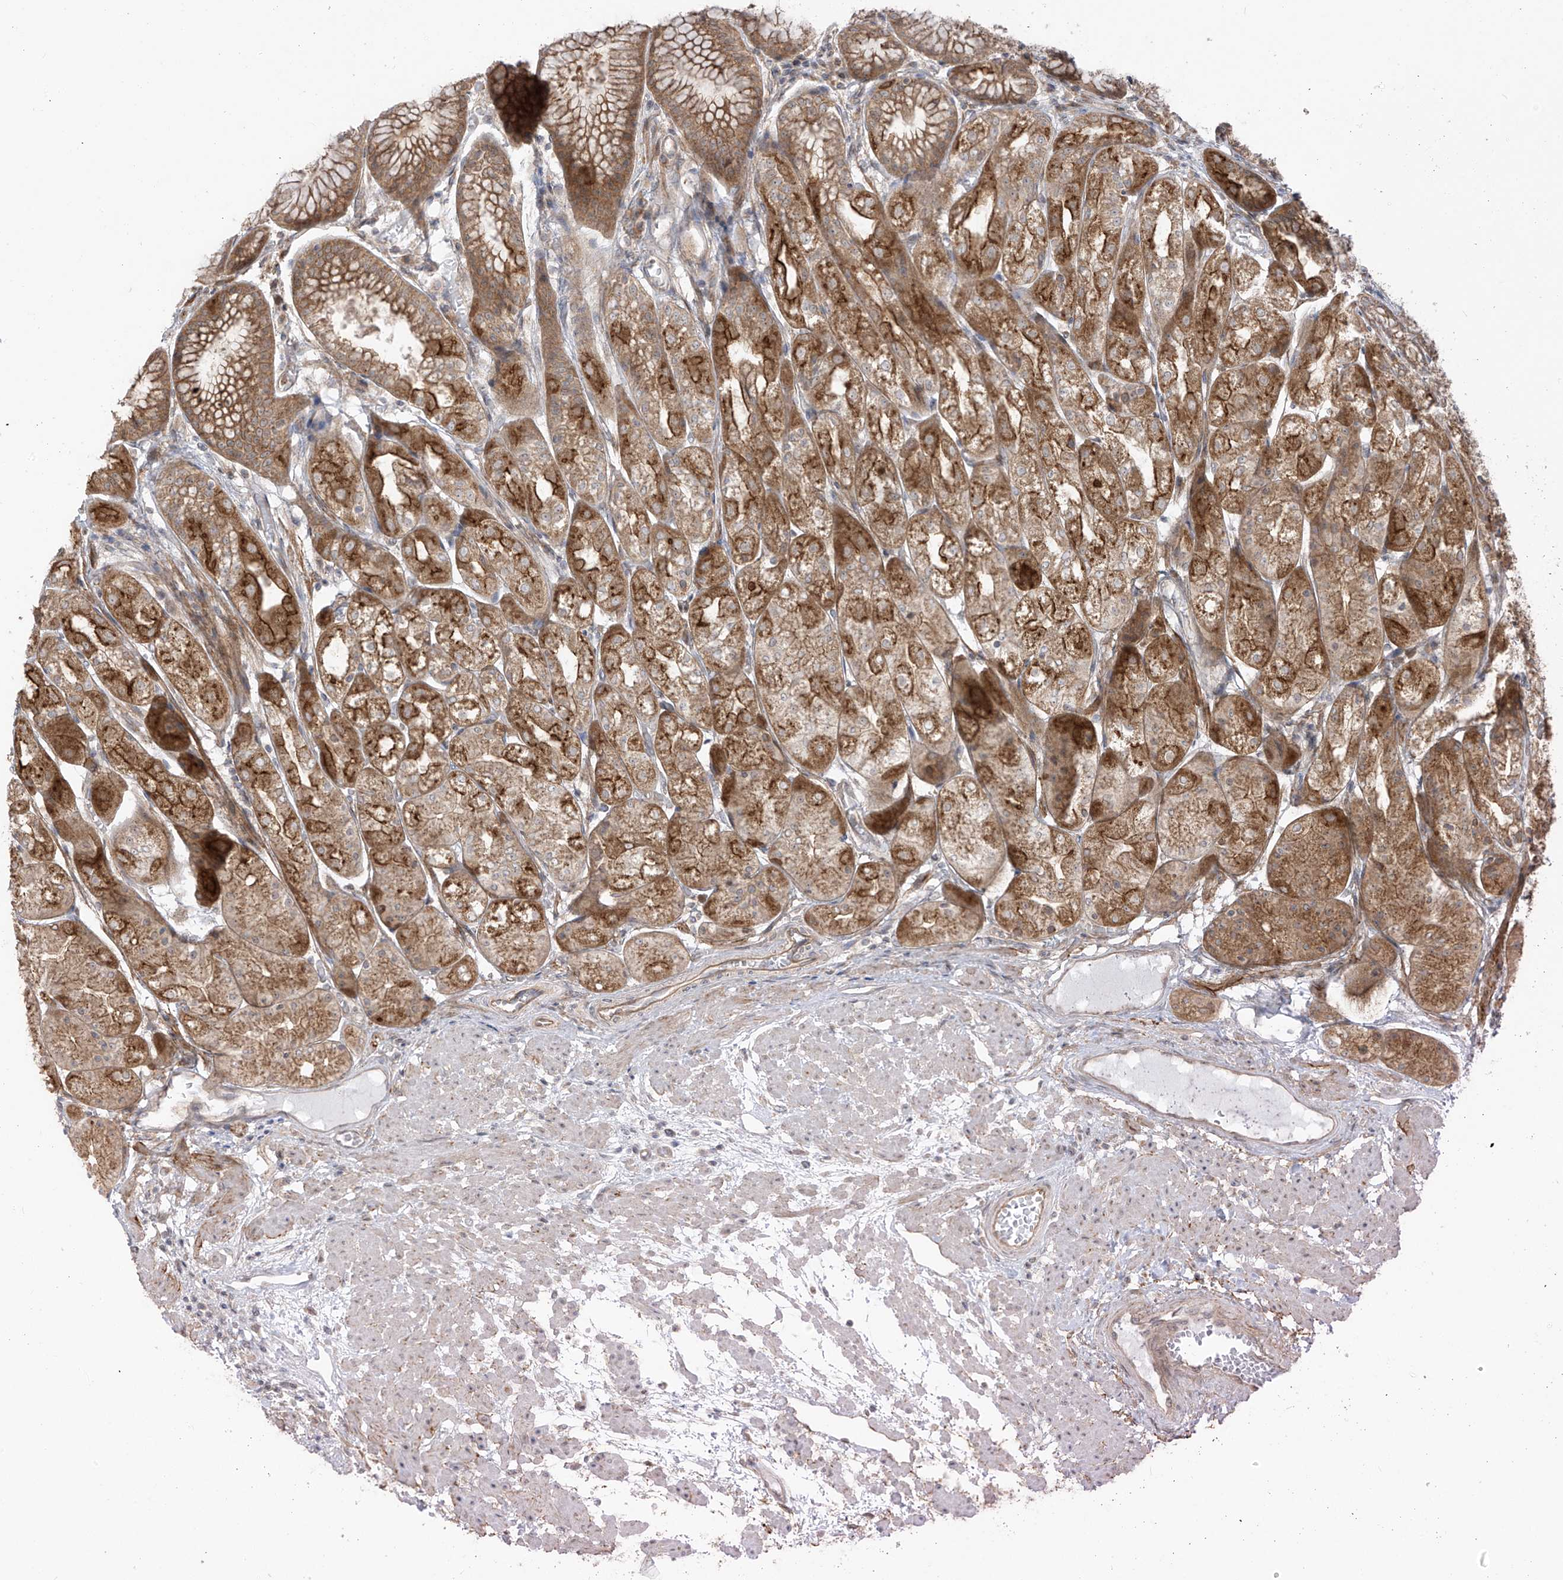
{"staining": {"intensity": "strong", "quantity": ">75%", "location": "cytoplasmic/membranous"}, "tissue": "stomach", "cell_type": "Glandular cells", "image_type": "normal", "snomed": [{"axis": "morphology", "description": "Normal tissue, NOS"}, {"axis": "topography", "description": "Stomach, upper"}], "caption": "A high-resolution histopathology image shows immunohistochemistry (IHC) staining of unremarkable stomach, which displays strong cytoplasmic/membranous staining in about >75% of glandular cells.", "gene": "PDE11A", "patient": {"sex": "male", "age": 72}}